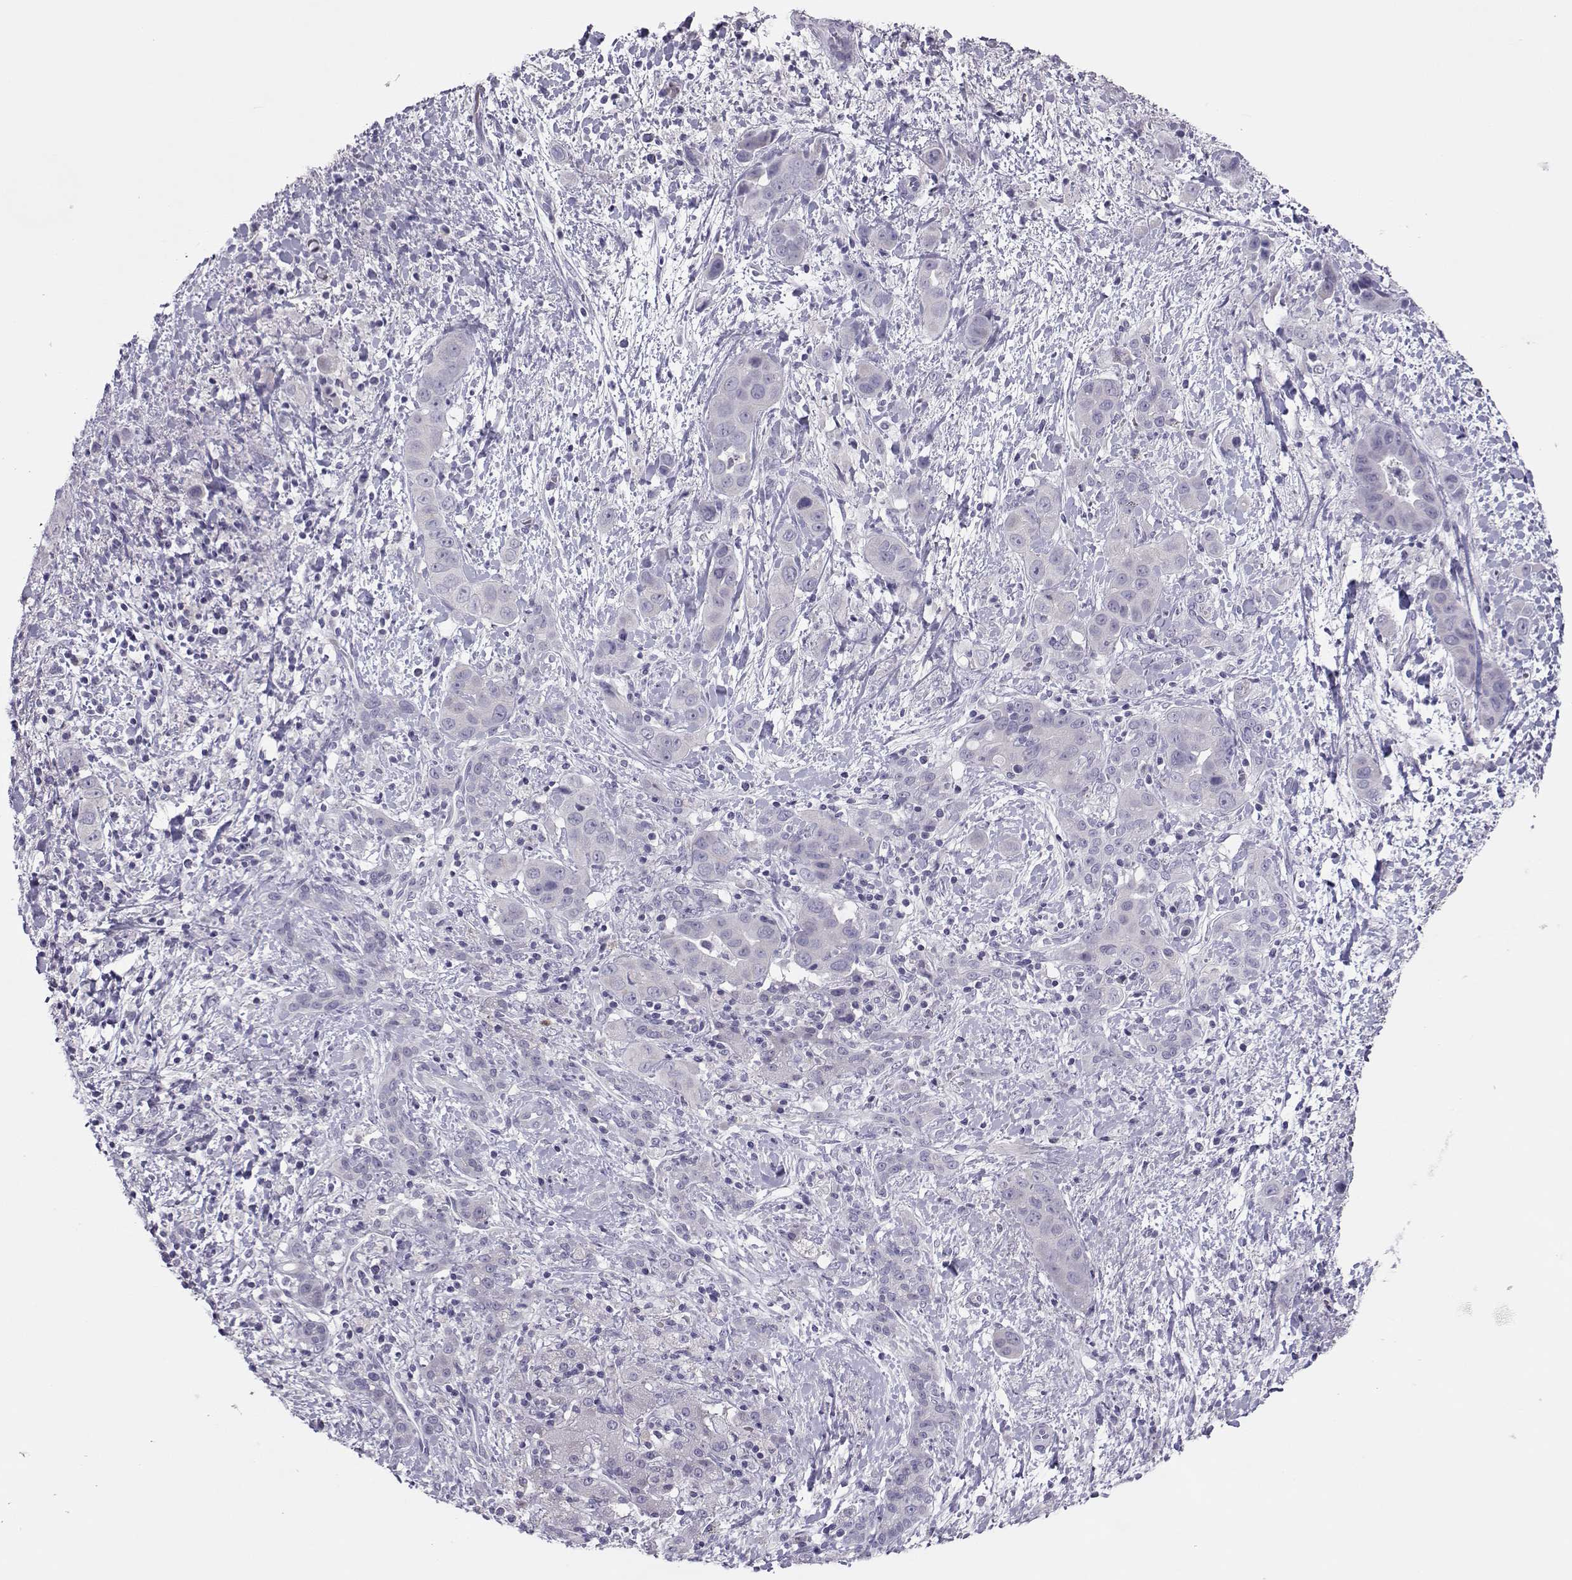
{"staining": {"intensity": "negative", "quantity": "none", "location": "none"}, "tissue": "liver cancer", "cell_type": "Tumor cells", "image_type": "cancer", "snomed": [{"axis": "morphology", "description": "Cholangiocarcinoma"}, {"axis": "topography", "description": "Liver"}], "caption": "Immunohistochemical staining of cholangiocarcinoma (liver) exhibits no significant positivity in tumor cells. (Brightfield microscopy of DAB immunohistochemistry at high magnification).", "gene": "TRPM7", "patient": {"sex": "female", "age": 52}}